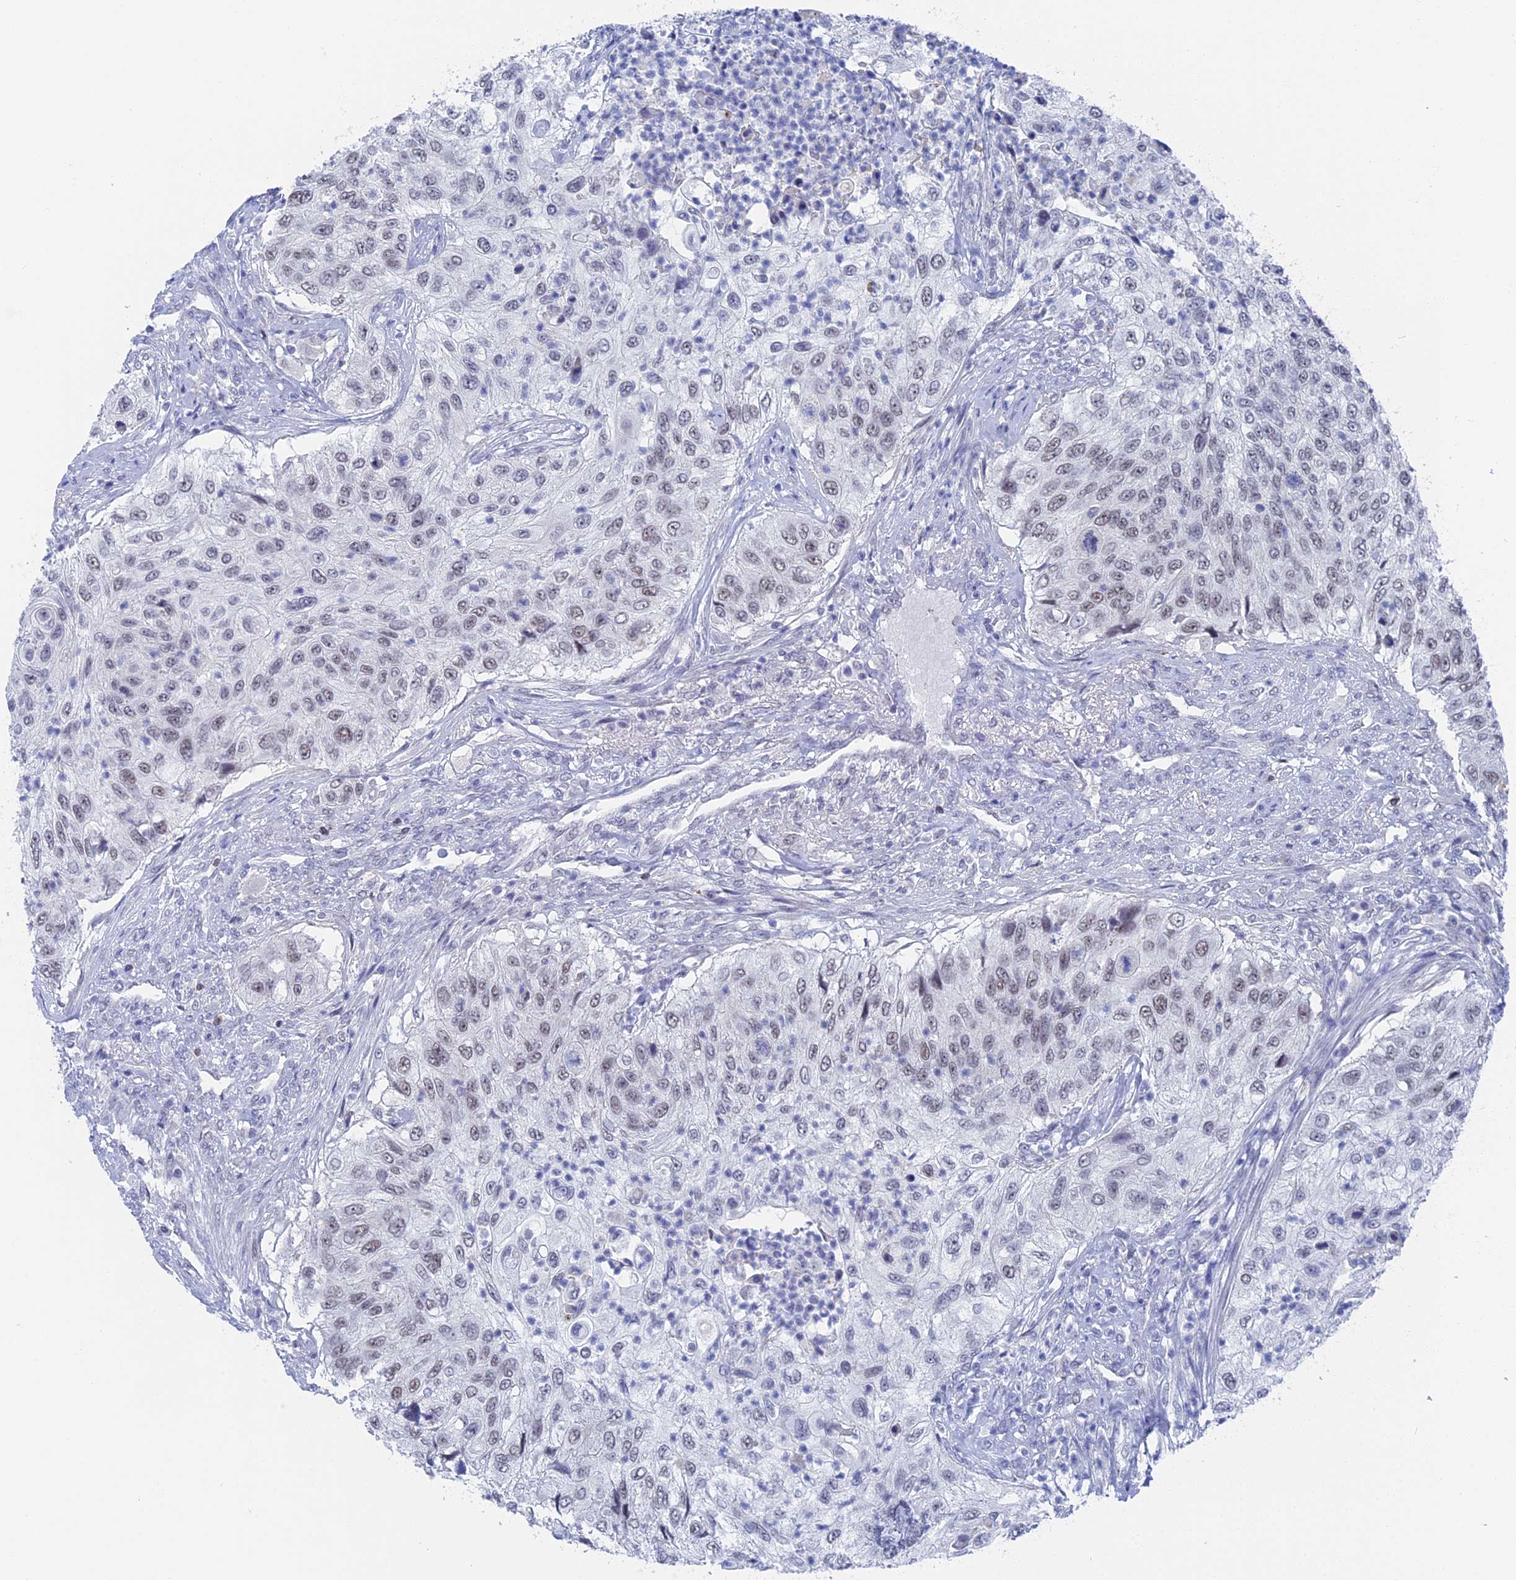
{"staining": {"intensity": "weak", "quantity": "25%-75%", "location": "nuclear"}, "tissue": "urothelial cancer", "cell_type": "Tumor cells", "image_type": "cancer", "snomed": [{"axis": "morphology", "description": "Urothelial carcinoma, High grade"}, {"axis": "topography", "description": "Urinary bladder"}], "caption": "Human urothelial carcinoma (high-grade) stained with a protein marker reveals weak staining in tumor cells.", "gene": "BRD2", "patient": {"sex": "female", "age": 60}}